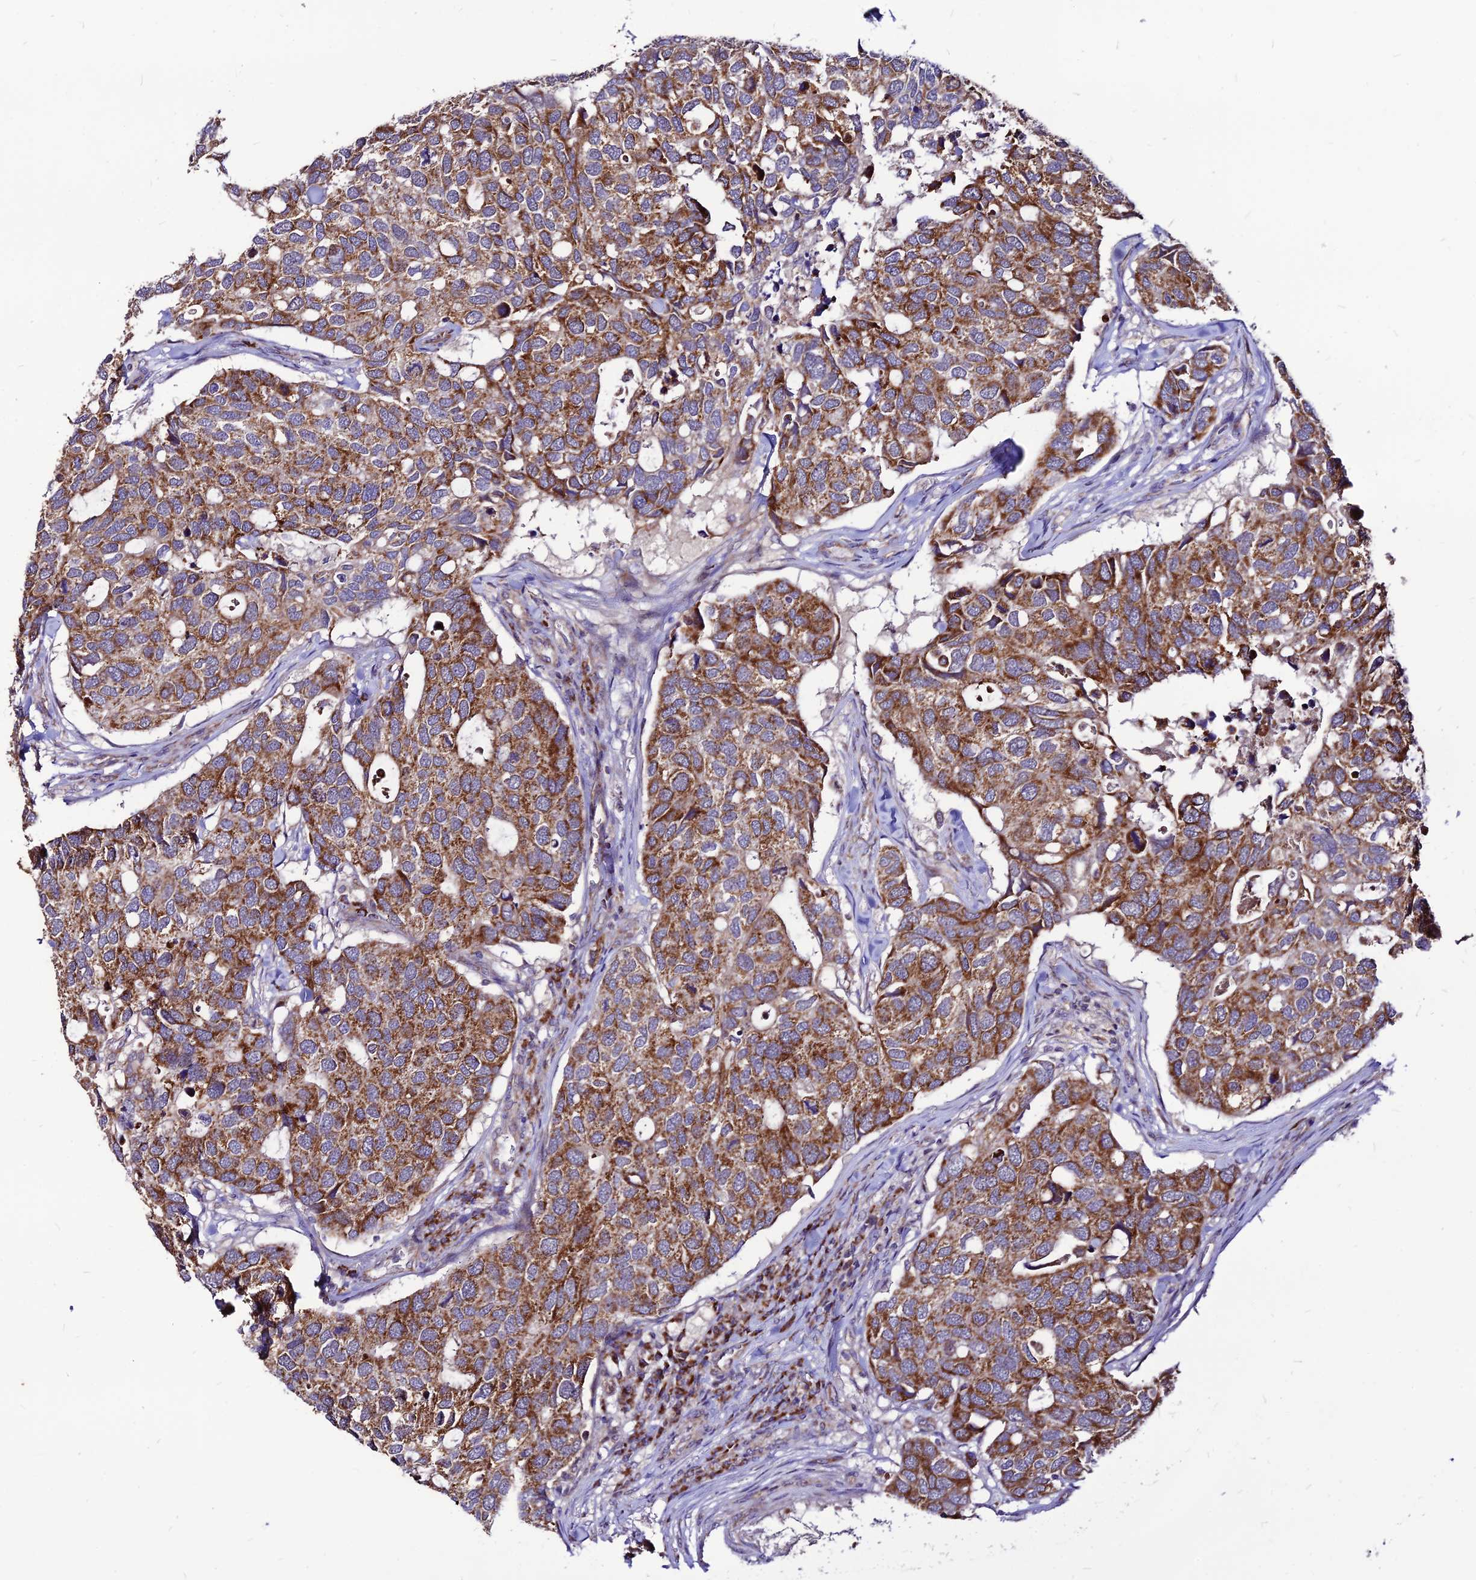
{"staining": {"intensity": "moderate", "quantity": ">75%", "location": "cytoplasmic/membranous"}, "tissue": "breast cancer", "cell_type": "Tumor cells", "image_type": "cancer", "snomed": [{"axis": "morphology", "description": "Duct carcinoma"}, {"axis": "topography", "description": "Breast"}], "caption": "This is a micrograph of IHC staining of infiltrating ductal carcinoma (breast), which shows moderate staining in the cytoplasmic/membranous of tumor cells.", "gene": "ECI1", "patient": {"sex": "female", "age": 83}}